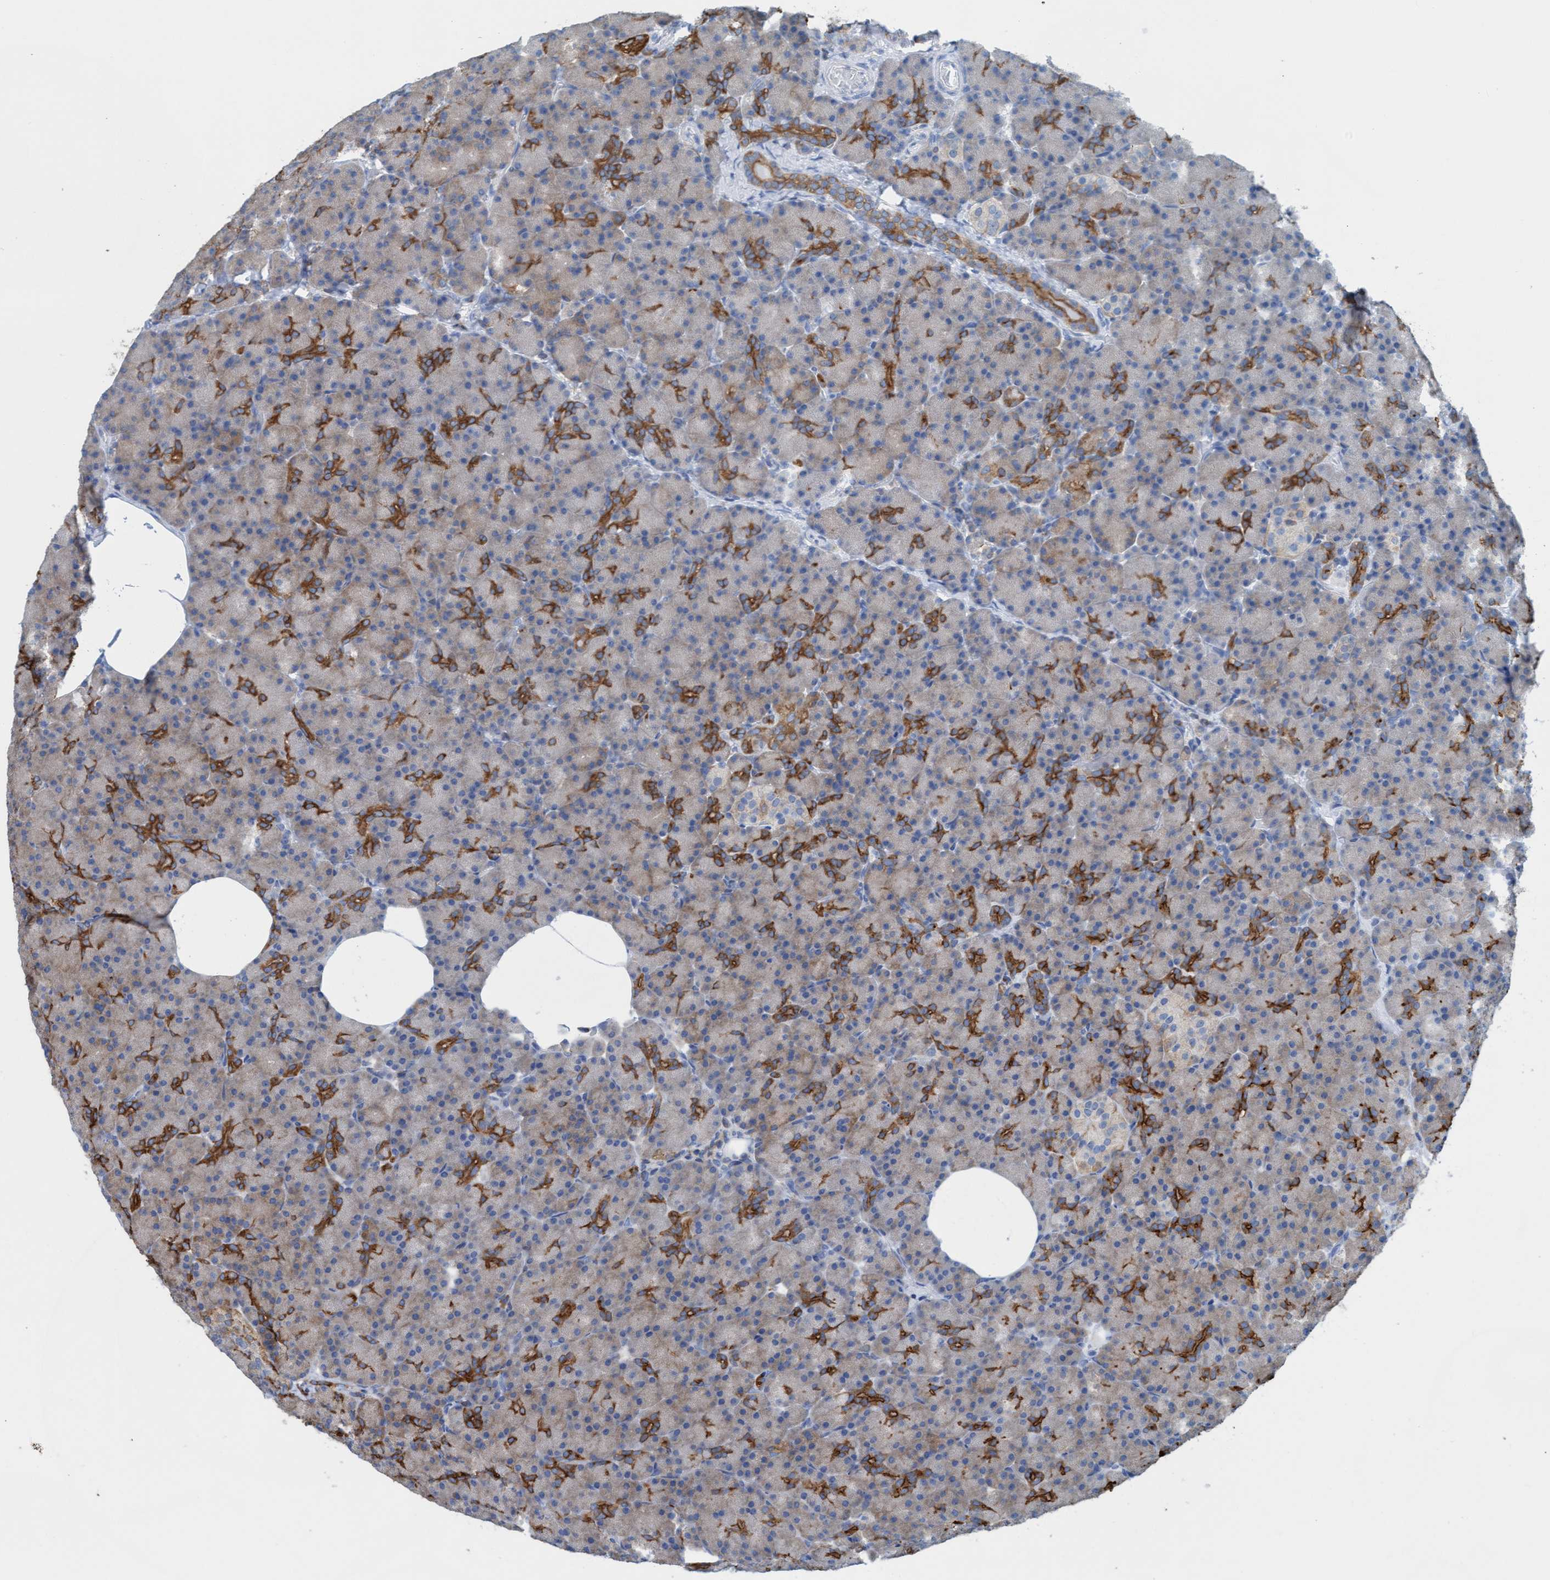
{"staining": {"intensity": "moderate", "quantity": "25%-75%", "location": "cytoplasmic/membranous"}, "tissue": "pancreas", "cell_type": "Exocrine glandular cells", "image_type": "normal", "snomed": [{"axis": "morphology", "description": "Normal tissue, NOS"}, {"axis": "topography", "description": "Pancreas"}], "caption": "This is a micrograph of IHC staining of normal pancreas, which shows moderate expression in the cytoplasmic/membranous of exocrine glandular cells.", "gene": "EZR", "patient": {"sex": "female", "age": 43}}